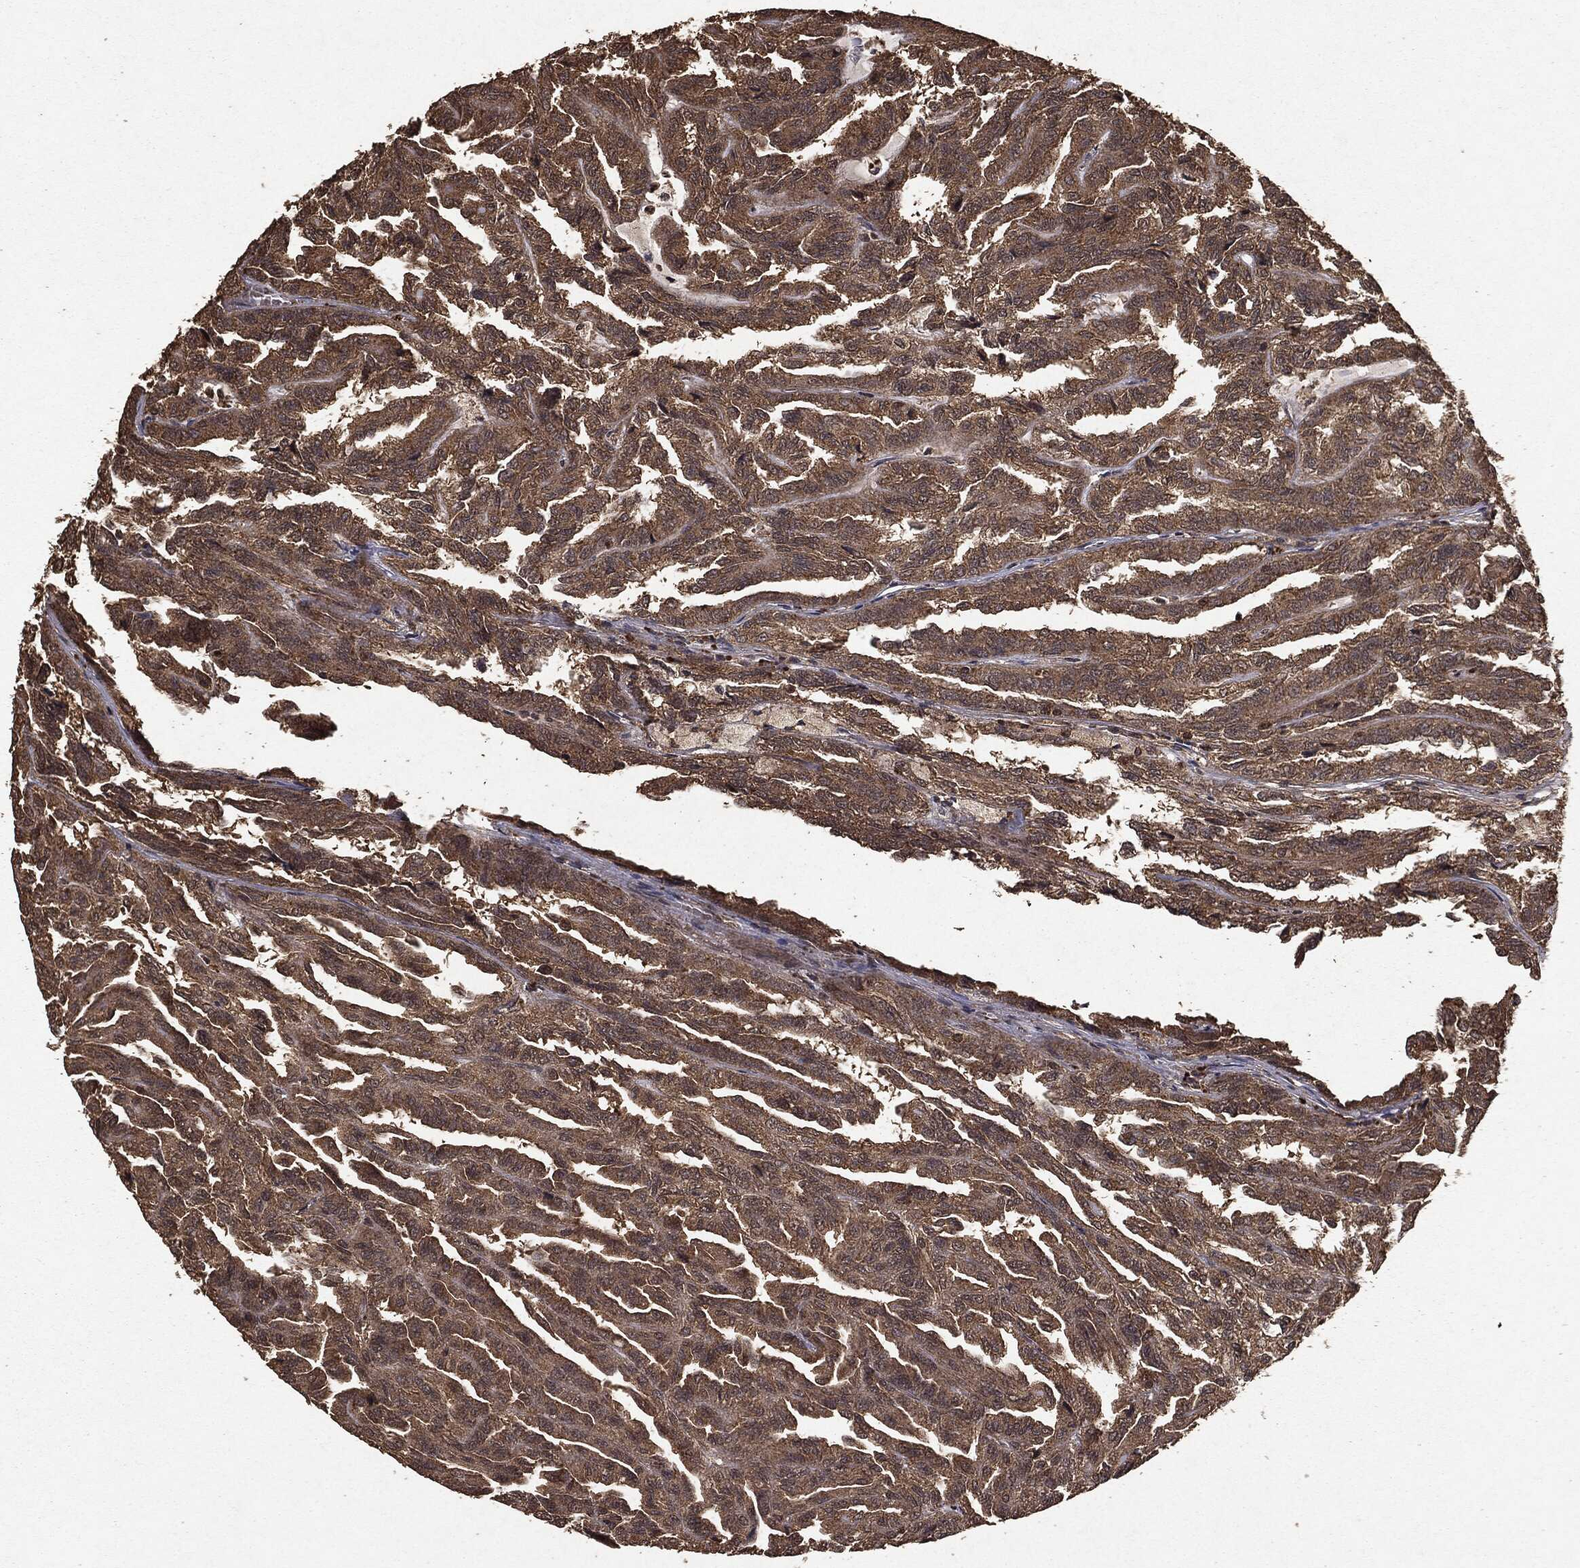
{"staining": {"intensity": "moderate", "quantity": ">75%", "location": "cytoplasmic/membranous"}, "tissue": "renal cancer", "cell_type": "Tumor cells", "image_type": "cancer", "snomed": [{"axis": "morphology", "description": "Adenocarcinoma, NOS"}, {"axis": "topography", "description": "Kidney"}], "caption": "Moderate cytoplasmic/membranous staining for a protein is seen in approximately >75% of tumor cells of renal cancer using immunohistochemistry.", "gene": "NME1", "patient": {"sex": "male", "age": 79}}